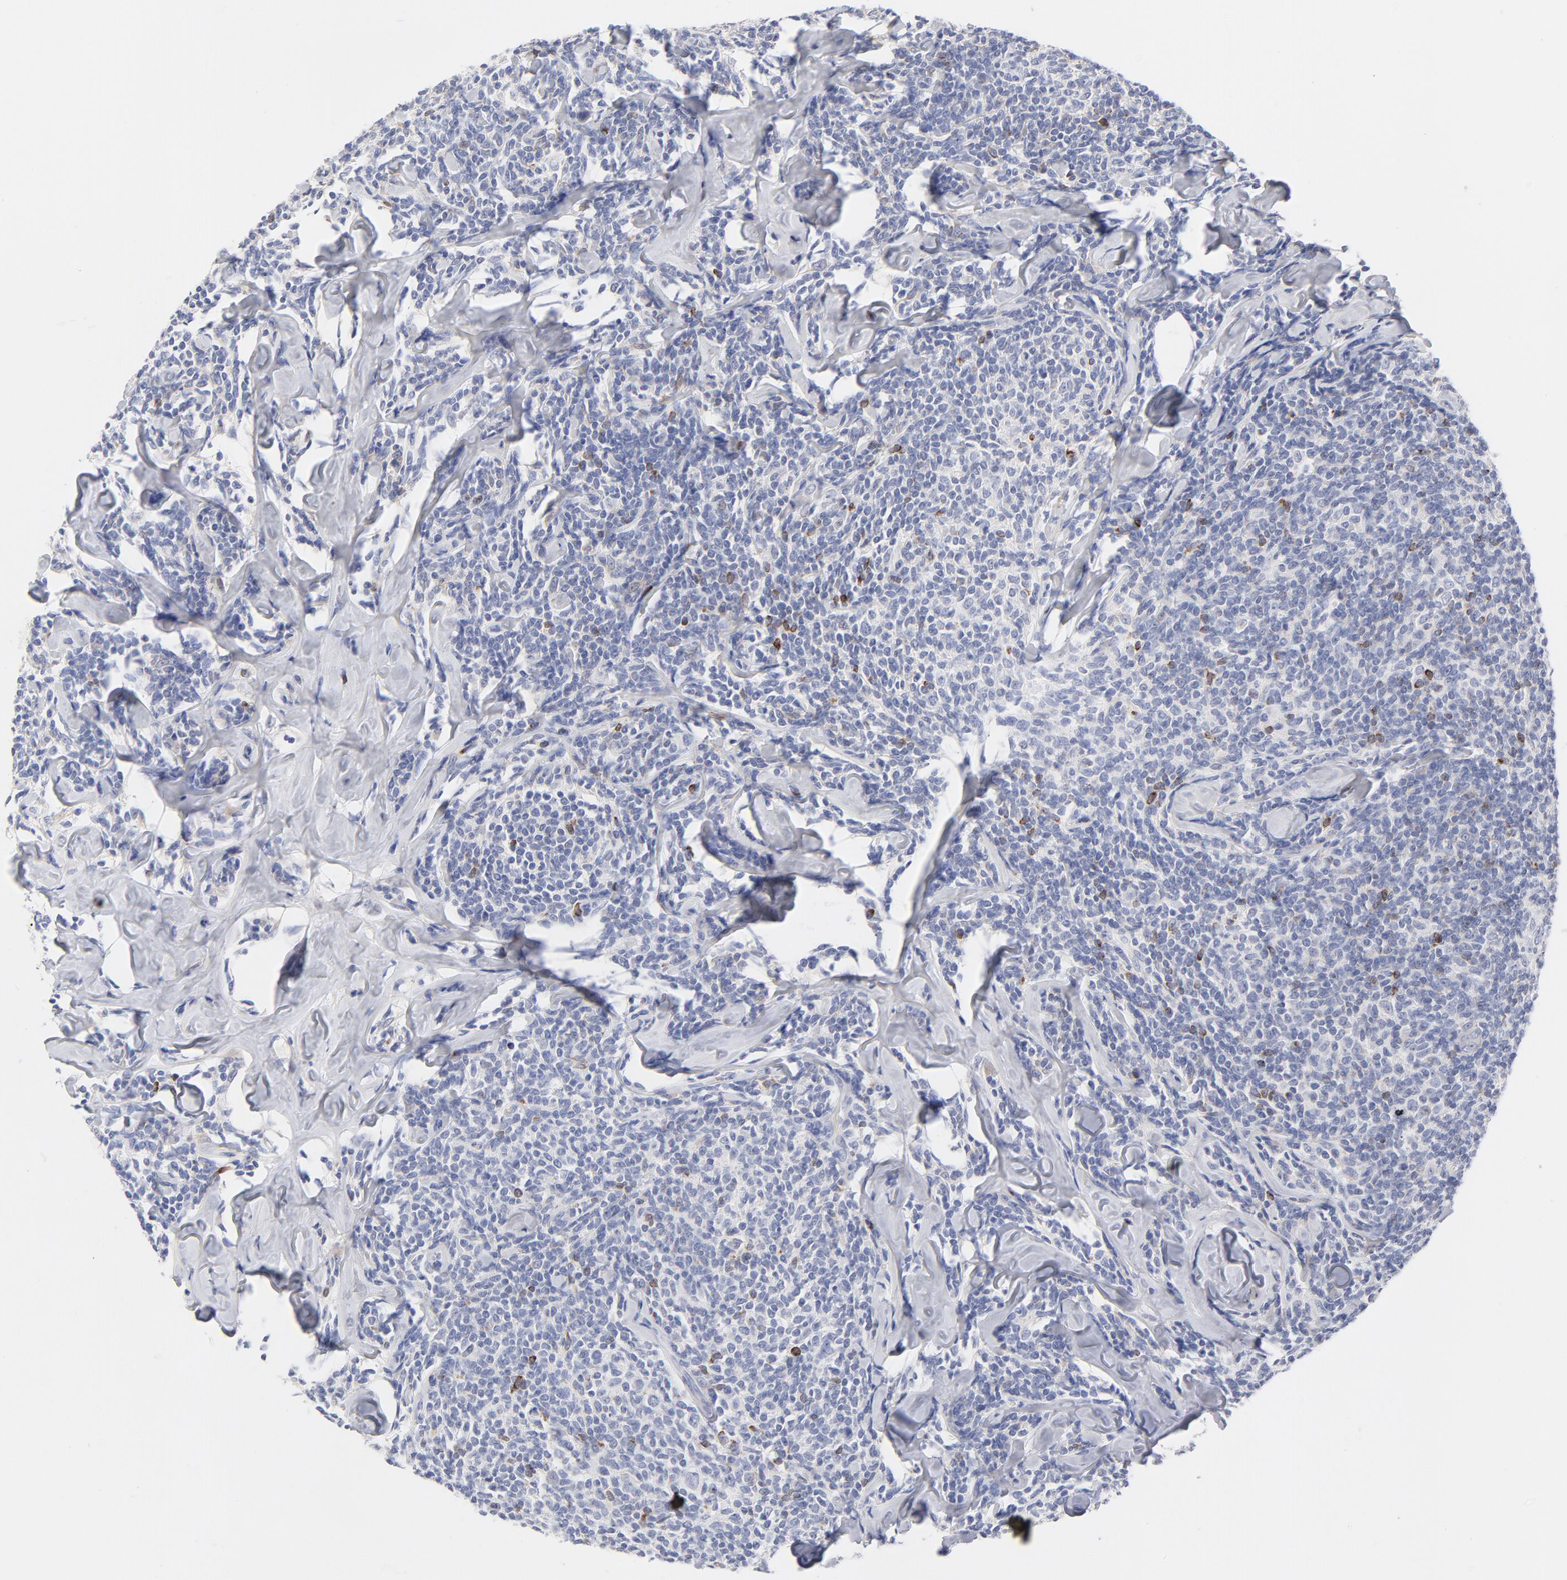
{"staining": {"intensity": "negative", "quantity": "none", "location": "none"}, "tissue": "lymphoma", "cell_type": "Tumor cells", "image_type": "cancer", "snomed": [{"axis": "morphology", "description": "Malignant lymphoma, non-Hodgkin's type, Low grade"}, {"axis": "topography", "description": "Lymph node"}], "caption": "The immunohistochemistry photomicrograph has no significant expression in tumor cells of low-grade malignant lymphoma, non-Hodgkin's type tissue. (DAB immunohistochemistry, high magnification).", "gene": "MID1", "patient": {"sex": "female", "age": 56}}